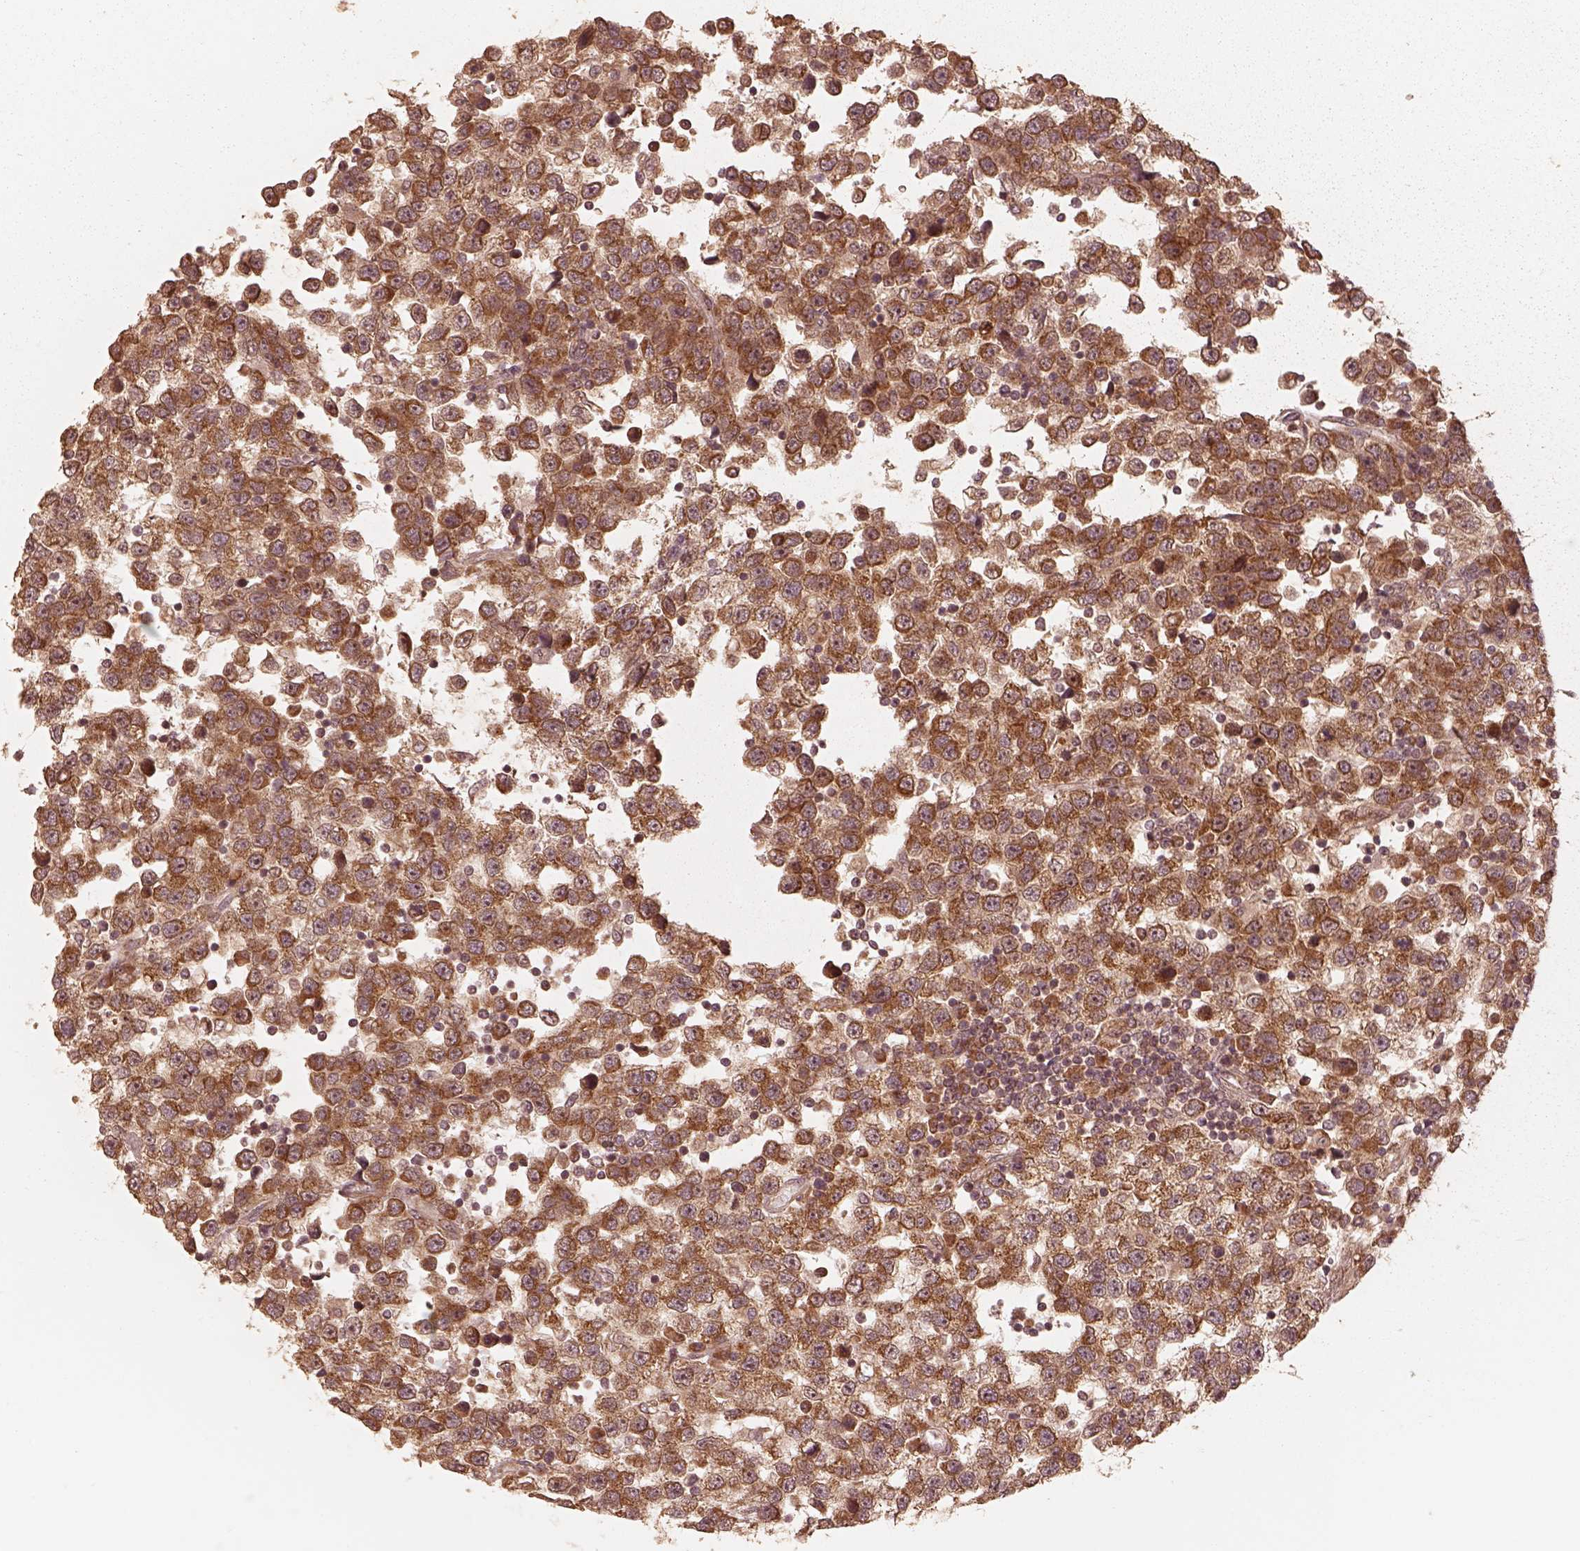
{"staining": {"intensity": "strong", "quantity": ">75%", "location": "cytoplasmic/membranous"}, "tissue": "testis cancer", "cell_type": "Tumor cells", "image_type": "cancer", "snomed": [{"axis": "morphology", "description": "Seminoma, NOS"}, {"axis": "topography", "description": "Testis"}], "caption": "A brown stain highlights strong cytoplasmic/membranous expression of a protein in testis cancer tumor cells.", "gene": "DNAJC25", "patient": {"sex": "male", "age": 34}}